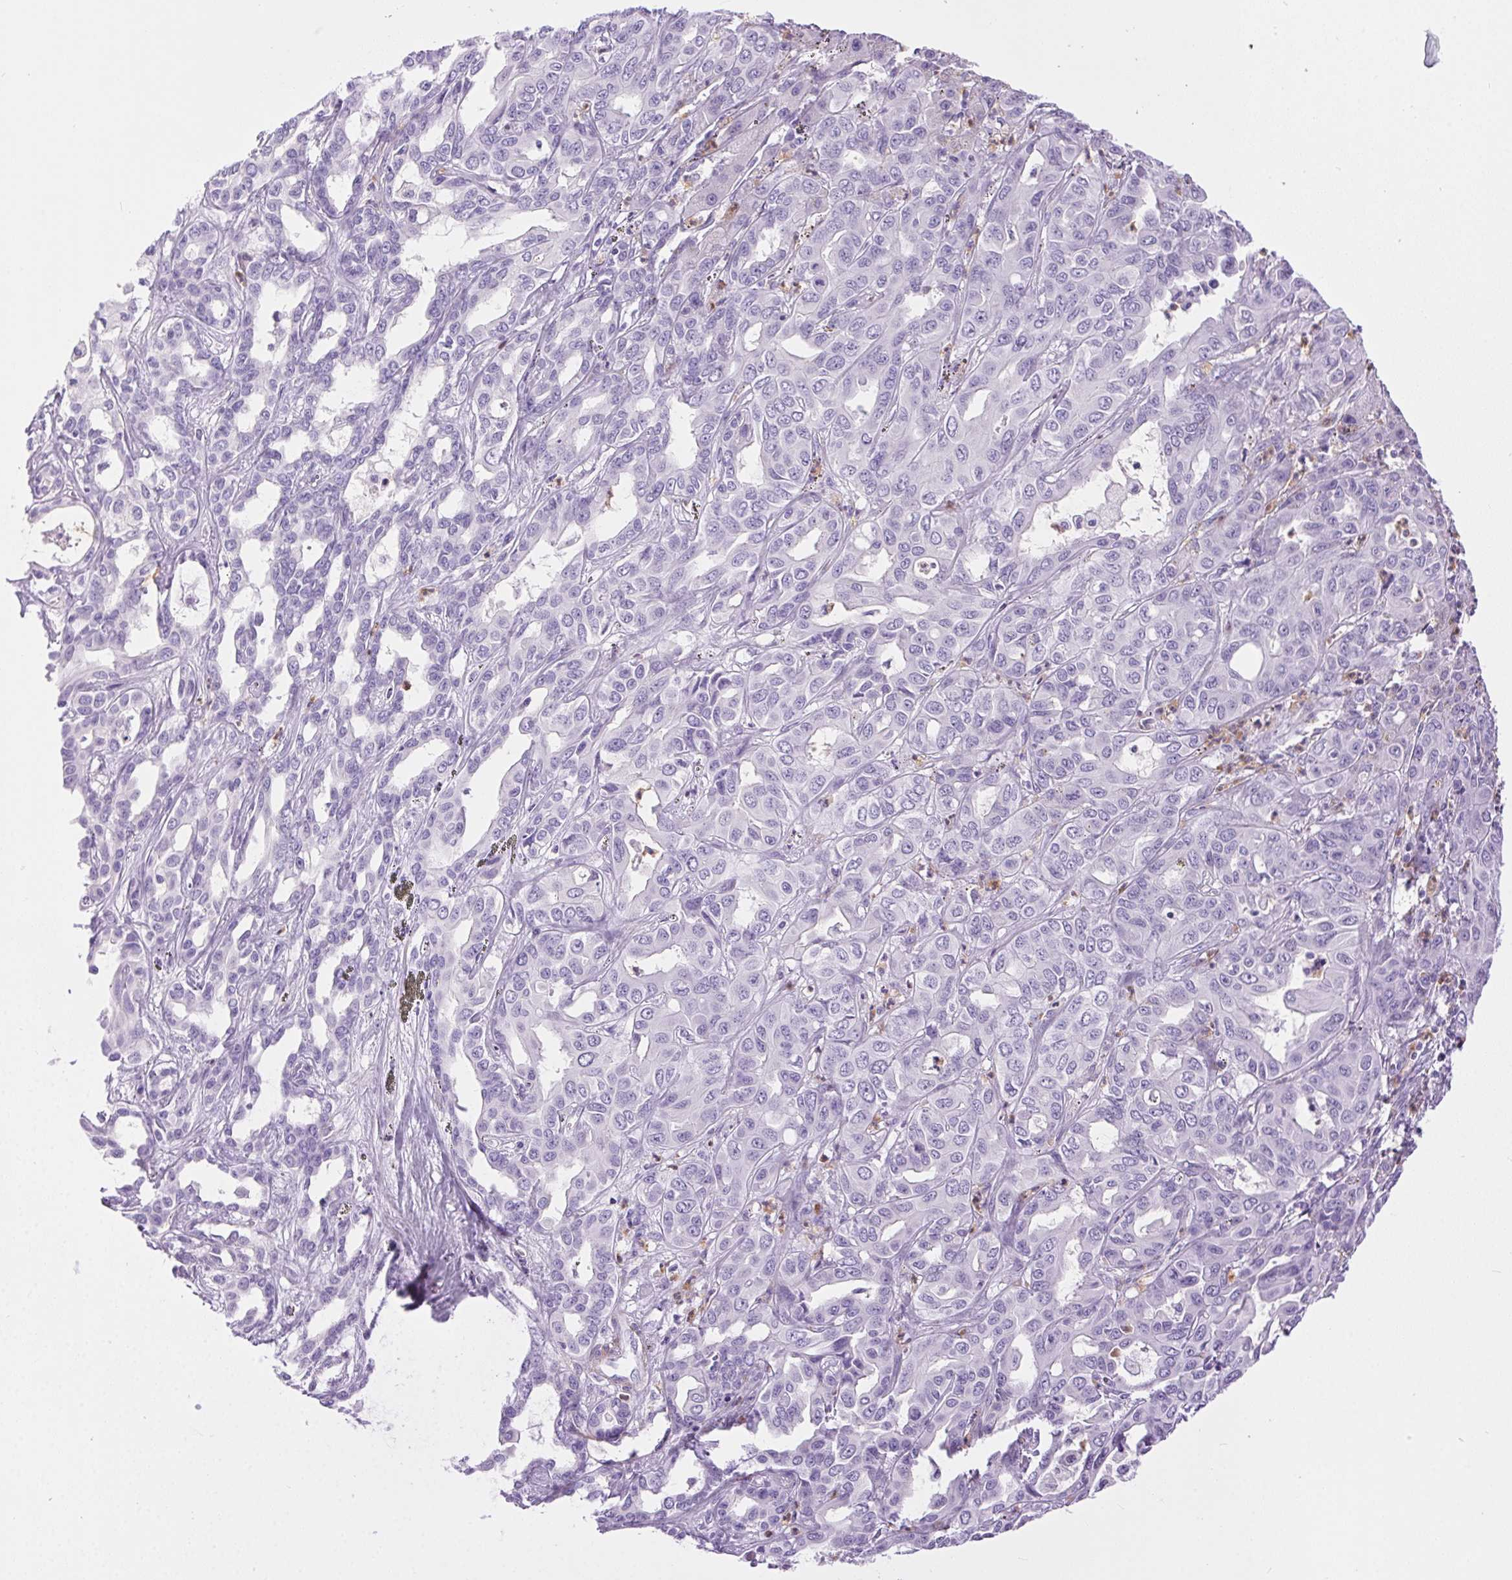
{"staining": {"intensity": "negative", "quantity": "none", "location": "none"}, "tissue": "liver cancer", "cell_type": "Tumor cells", "image_type": "cancer", "snomed": [{"axis": "morphology", "description": "Cholangiocarcinoma"}, {"axis": "topography", "description": "Liver"}], "caption": "High power microscopy image of an immunohistochemistry micrograph of liver cancer, revealing no significant staining in tumor cells.", "gene": "SHCBP1L", "patient": {"sex": "female", "age": 60}}